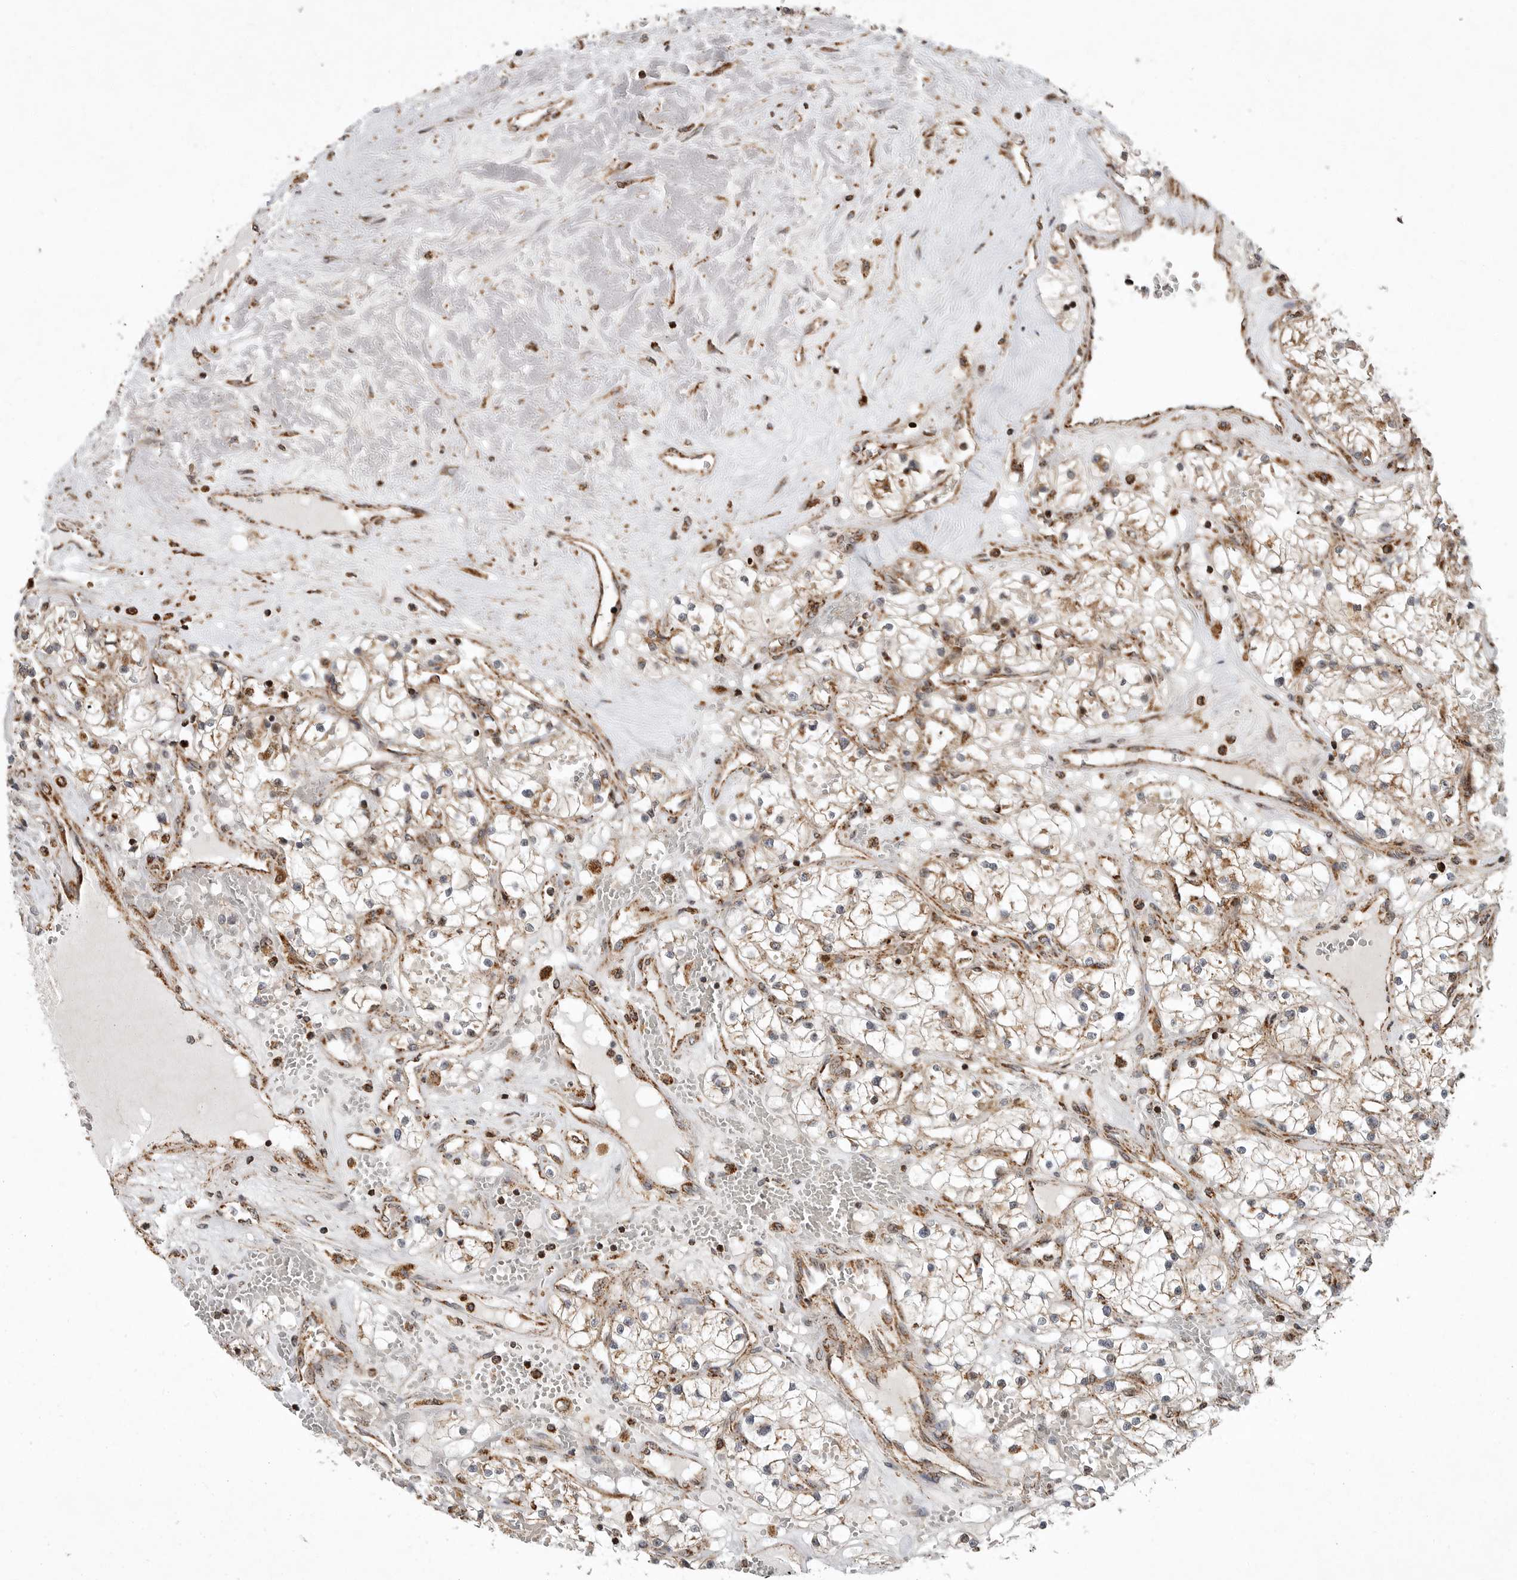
{"staining": {"intensity": "weak", "quantity": ">75%", "location": "cytoplasmic/membranous"}, "tissue": "renal cancer", "cell_type": "Tumor cells", "image_type": "cancer", "snomed": [{"axis": "morphology", "description": "Normal tissue, NOS"}, {"axis": "morphology", "description": "Adenocarcinoma, NOS"}, {"axis": "topography", "description": "Kidney"}], "caption": "A high-resolution histopathology image shows immunohistochemistry (IHC) staining of adenocarcinoma (renal), which demonstrates weak cytoplasmic/membranous expression in approximately >75% of tumor cells. (DAB = brown stain, brightfield microscopy at high magnification).", "gene": "GCNT2", "patient": {"sex": "male", "age": 68}}